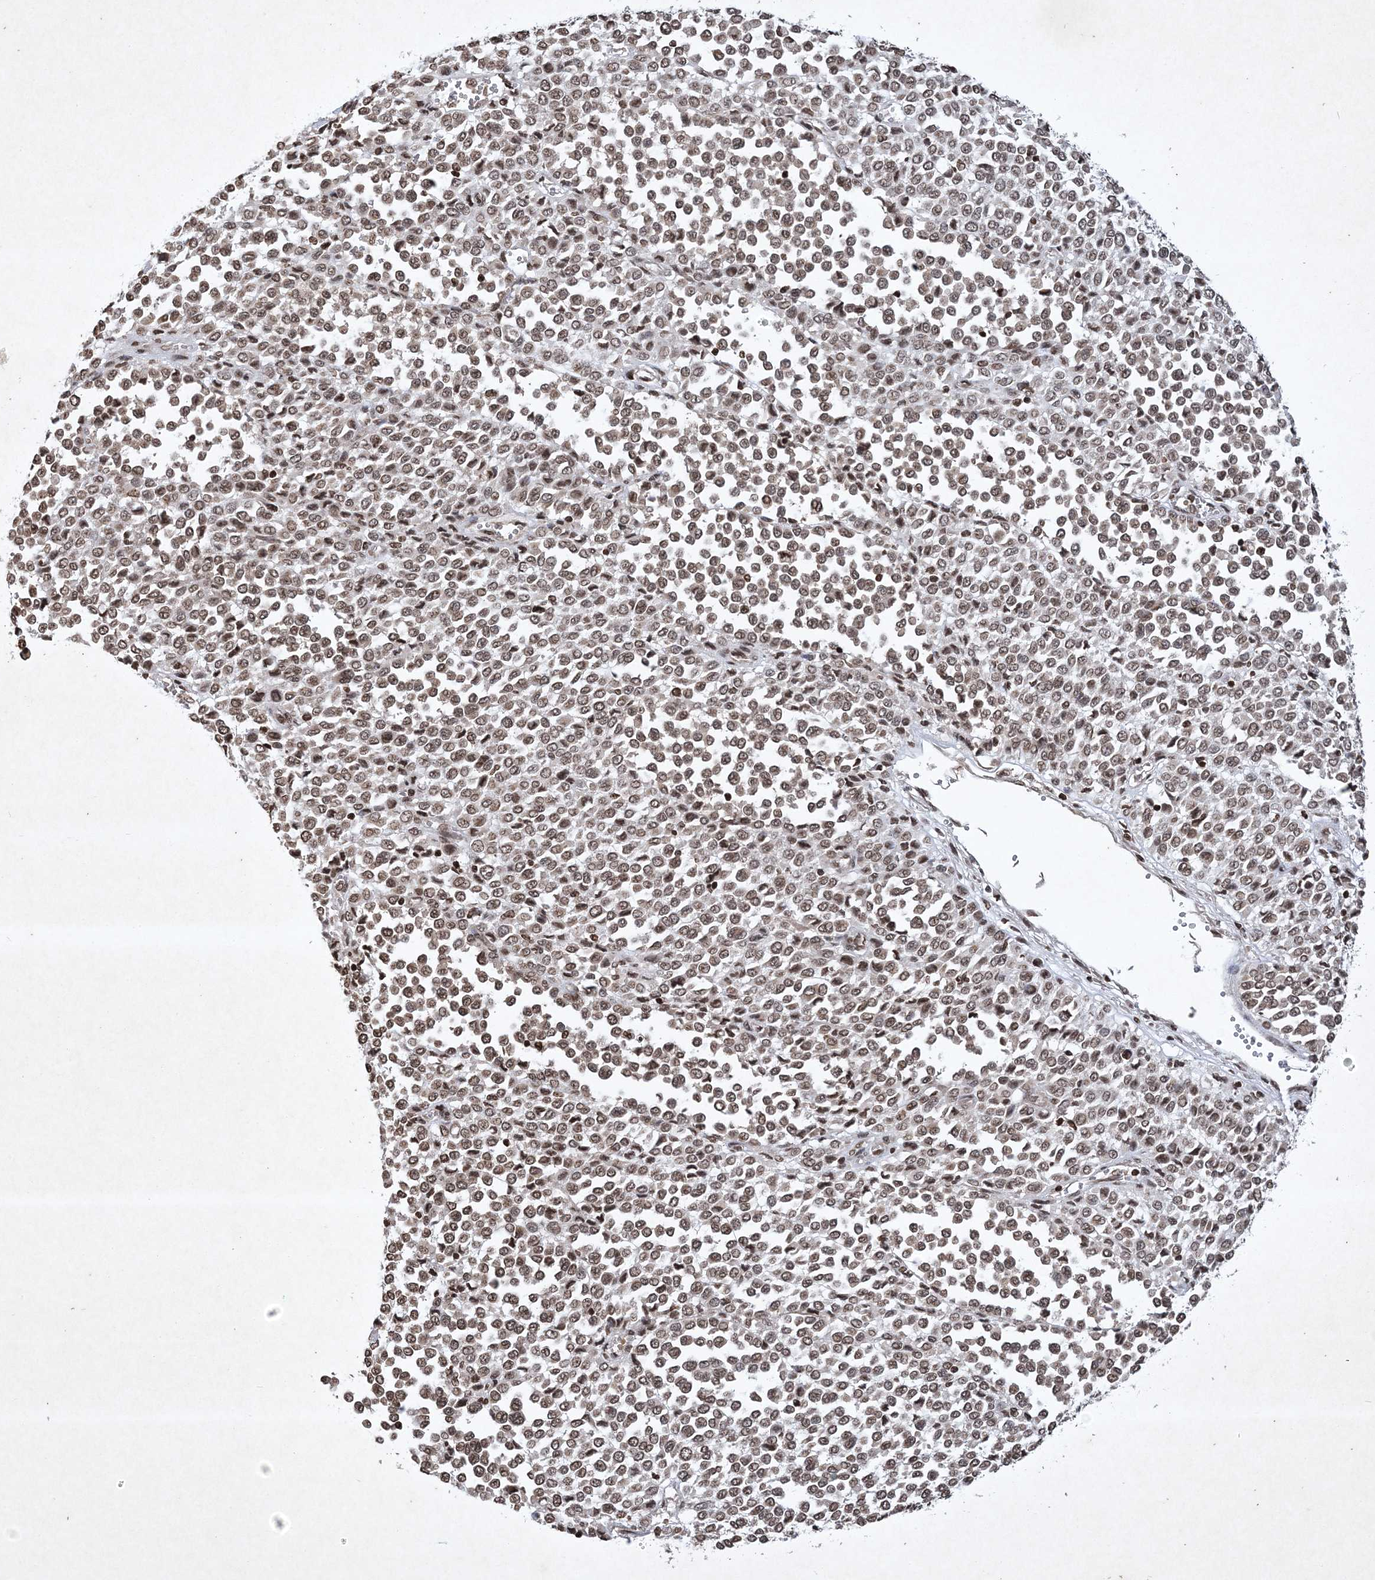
{"staining": {"intensity": "moderate", "quantity": ">75%", "location": "nuclear"}, "tissue": "melanoma", "cell_type": "Tumor cells", "image_type": "cancer", "snomed": [{"axis": "morphology", "description": "Malignant melanoma, Metastatic site"}, {"axis": "topography", "description": "Pancreas"}], "caption": "Human malignant melanoma (metastatic site) stained with a protein marker exhibits moderate staining in tumor cells.", "gene": "NEDD9", "patient": {"sex": "female", "age": 30}}